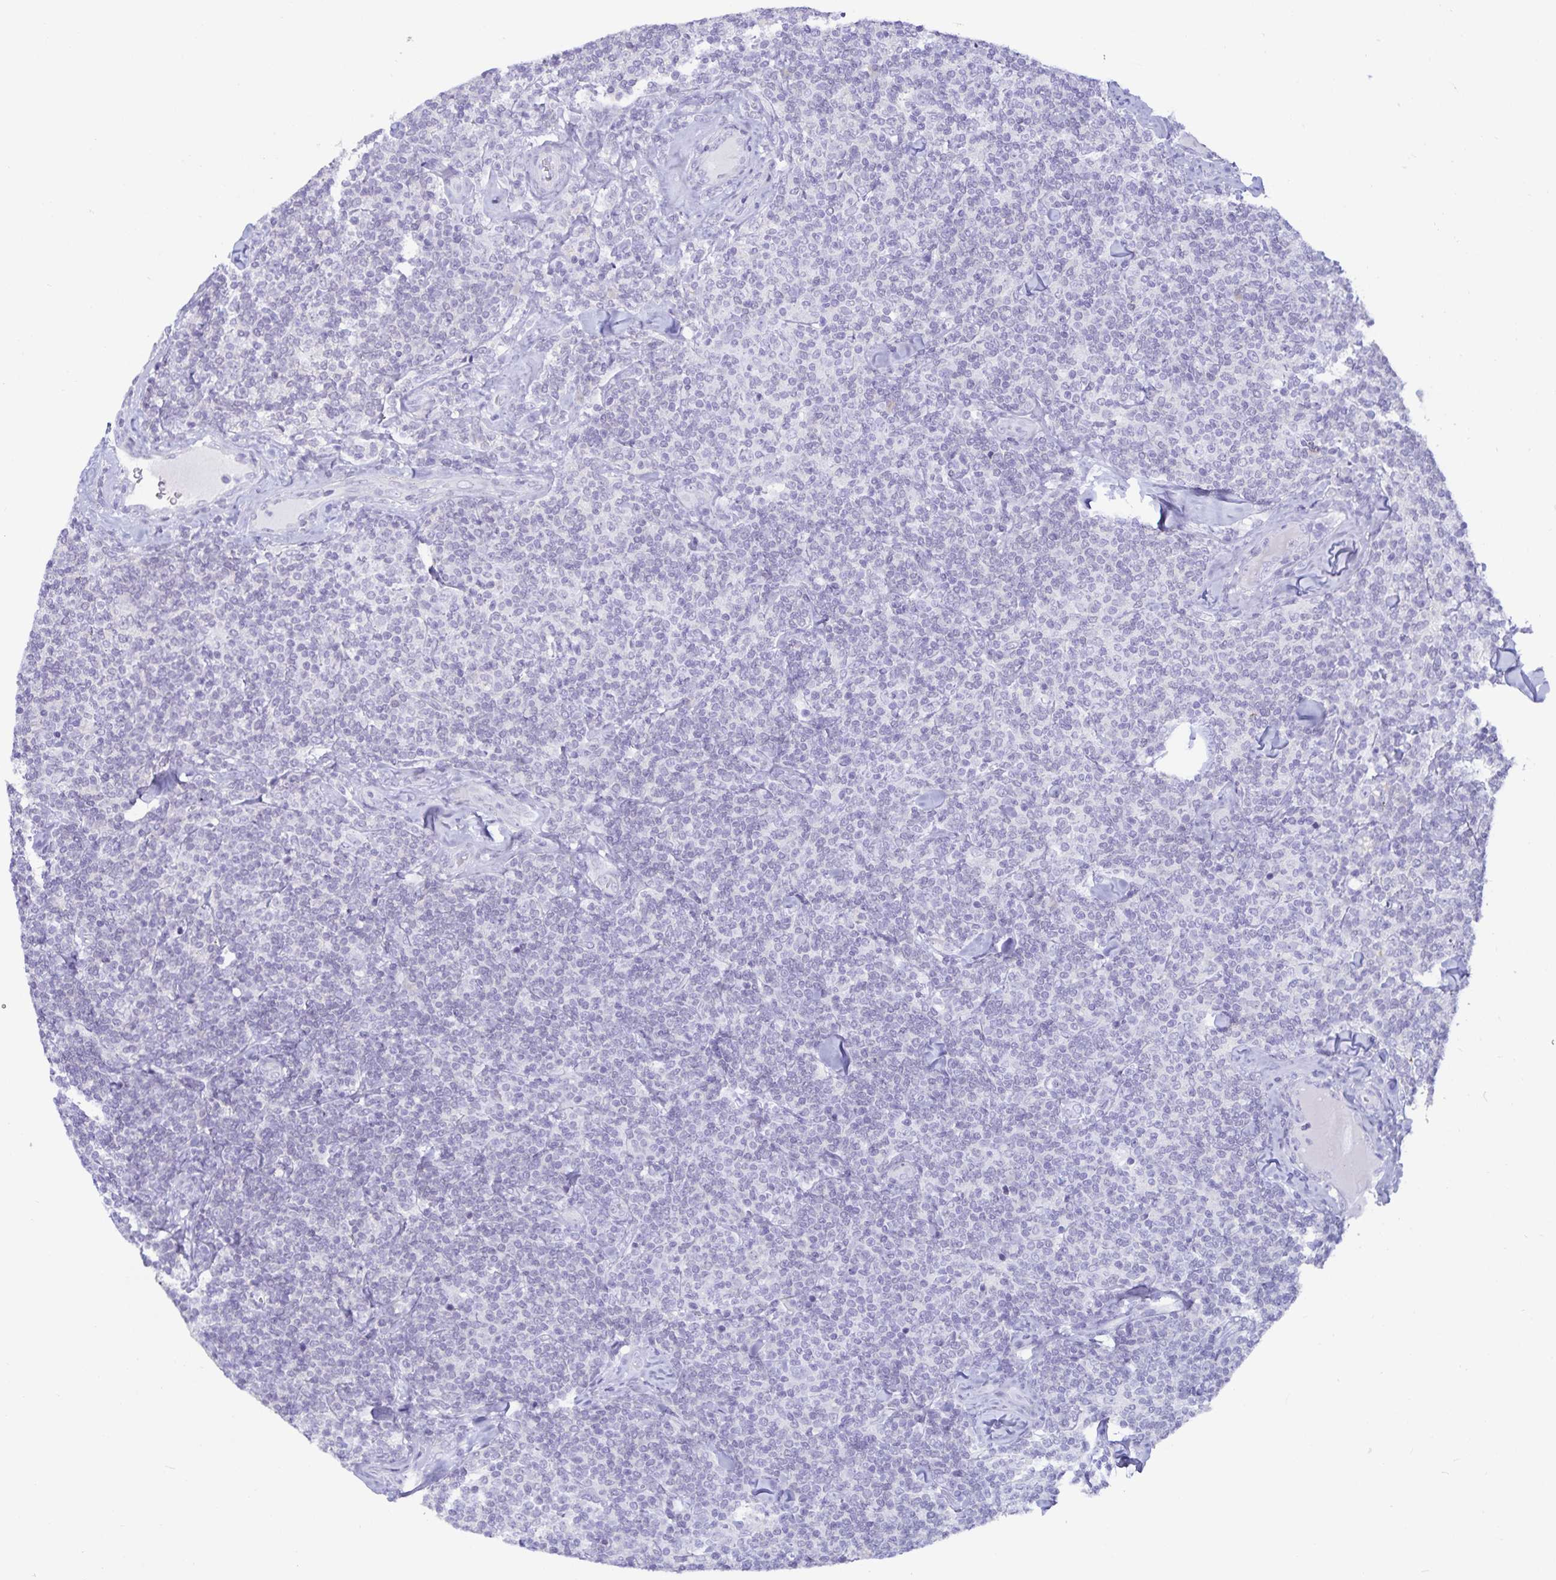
{"staining": {"intensity": "negative", "quantity": "none", "location": "none"}, "tissue": "lymphoma", "cell_type": "Tumor cells", "image_type": "cancer", "snomed": [{"axis": "morphology", "description": "Malignant lymphoma, non-Hodgkin's type, Low grade"}, {"axis": "topography", "description": "Lymph node"}], "caption": "Protein analysis of low-grade malignant lymphoma, non-Hodgkin's type shows no significant staining in tumor cells.", "gene": "MON2", "patient": {"sex": "female", "age": 56}}